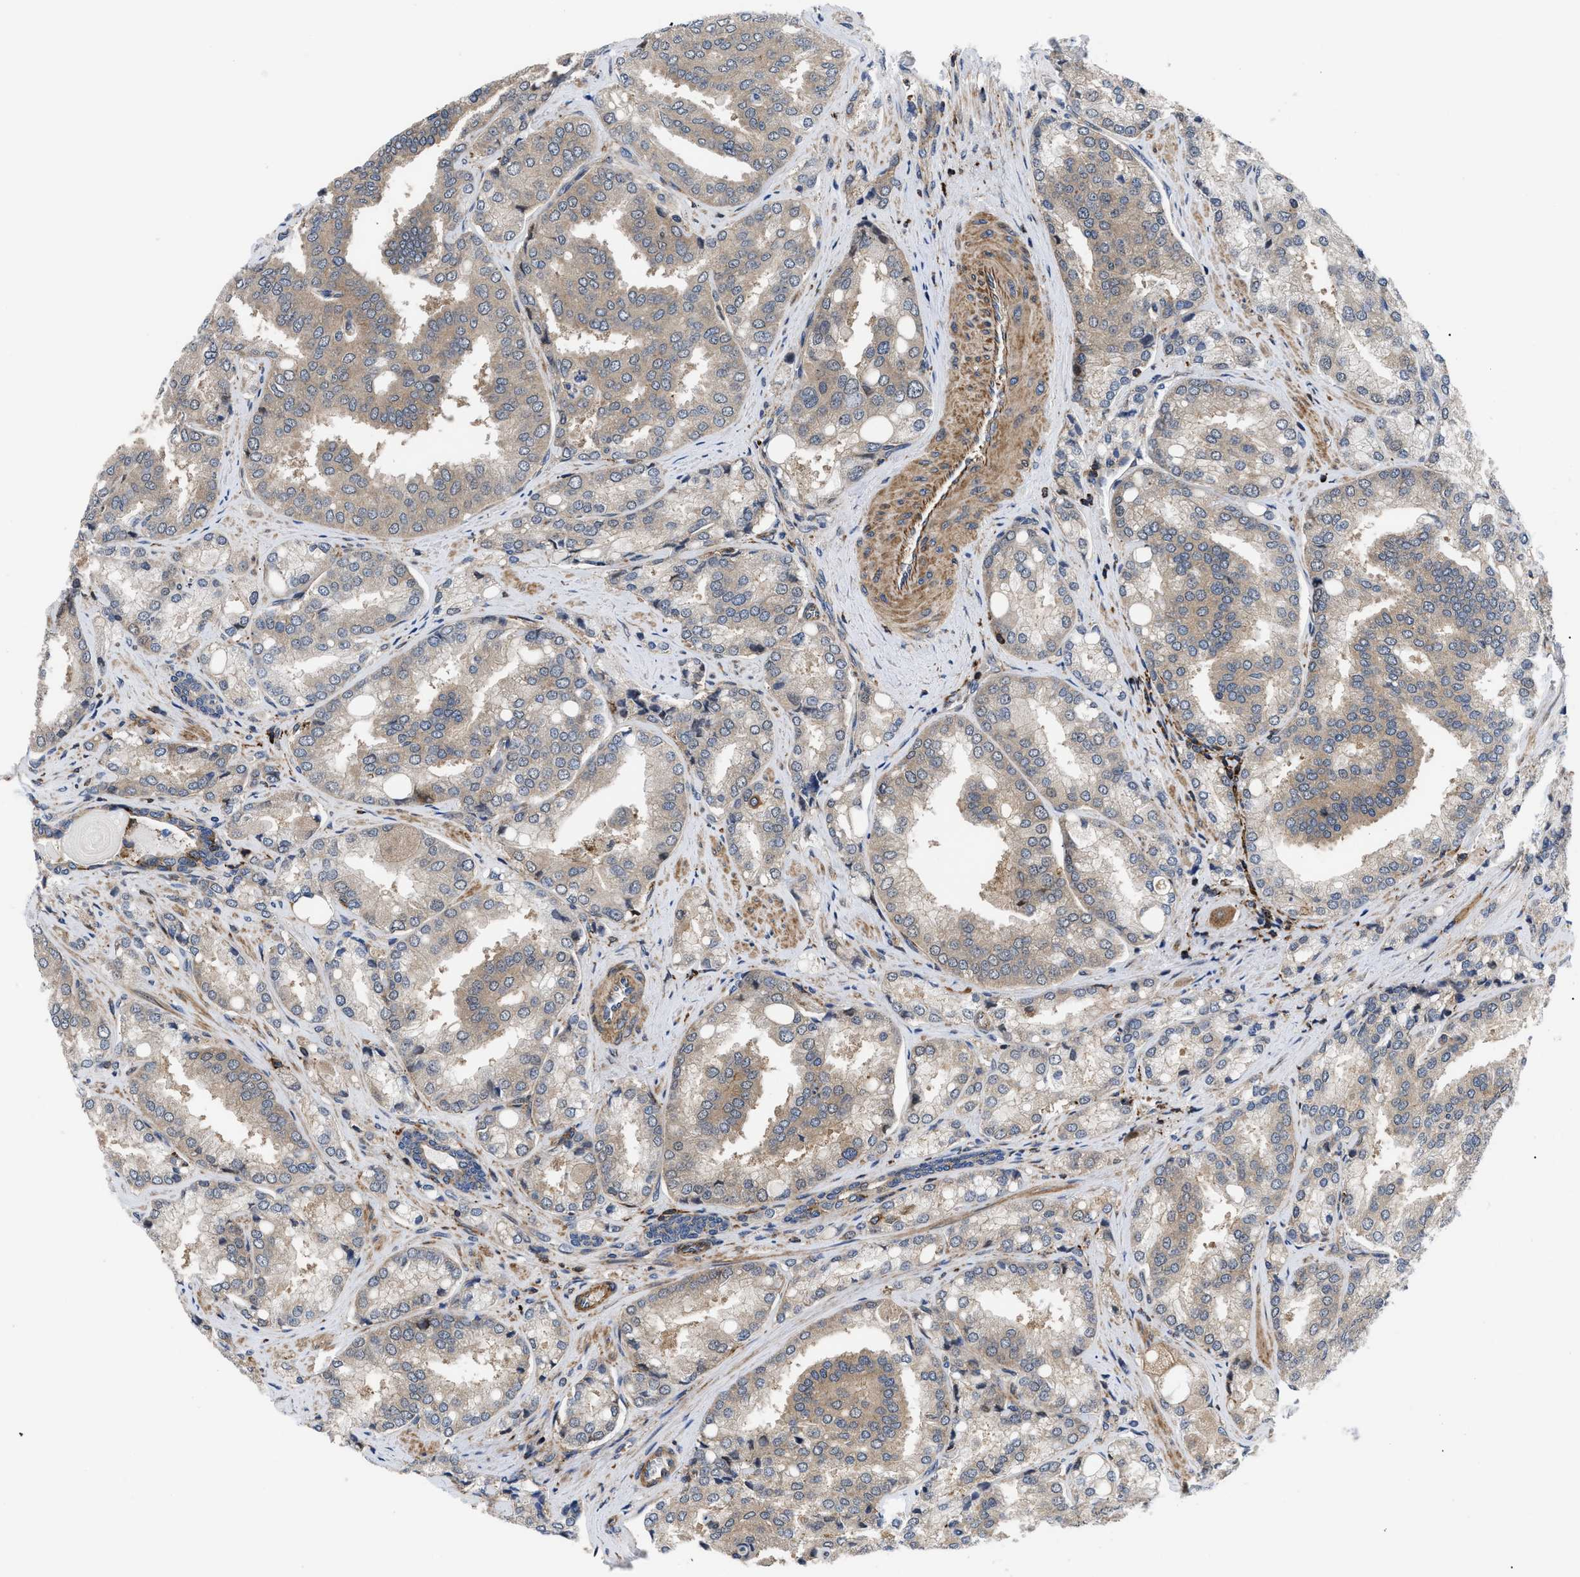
{"staining": {"intensity": "weak", "quantity": ">75%", "location": "cytoplasmic/membranous"}, "tissue": "prostate cancer", "cell_type": "Tumor cells", "image_type": "cancer", "snomed": [{"axis": "morphology", "description": "Adenocarcinoma, High grade"}, {"axis": "topography", "description": "Prostate"}], "caption": "Immunohistochemistry (IHC) staining of prostate cancer, which shows low levels of weak cytoplasmic/membranous expression in approximately >75% of tumor cells indicating weak cytoplasmic/membranous protein expression. The staining was performed using DAB (3,3'-diaminobenzidine) (brown) for protein detection and nuclei were counterstained in hematoxylin (blue).", "gene": "SPAST", "patient": {"sex": "male", "age": 50}}